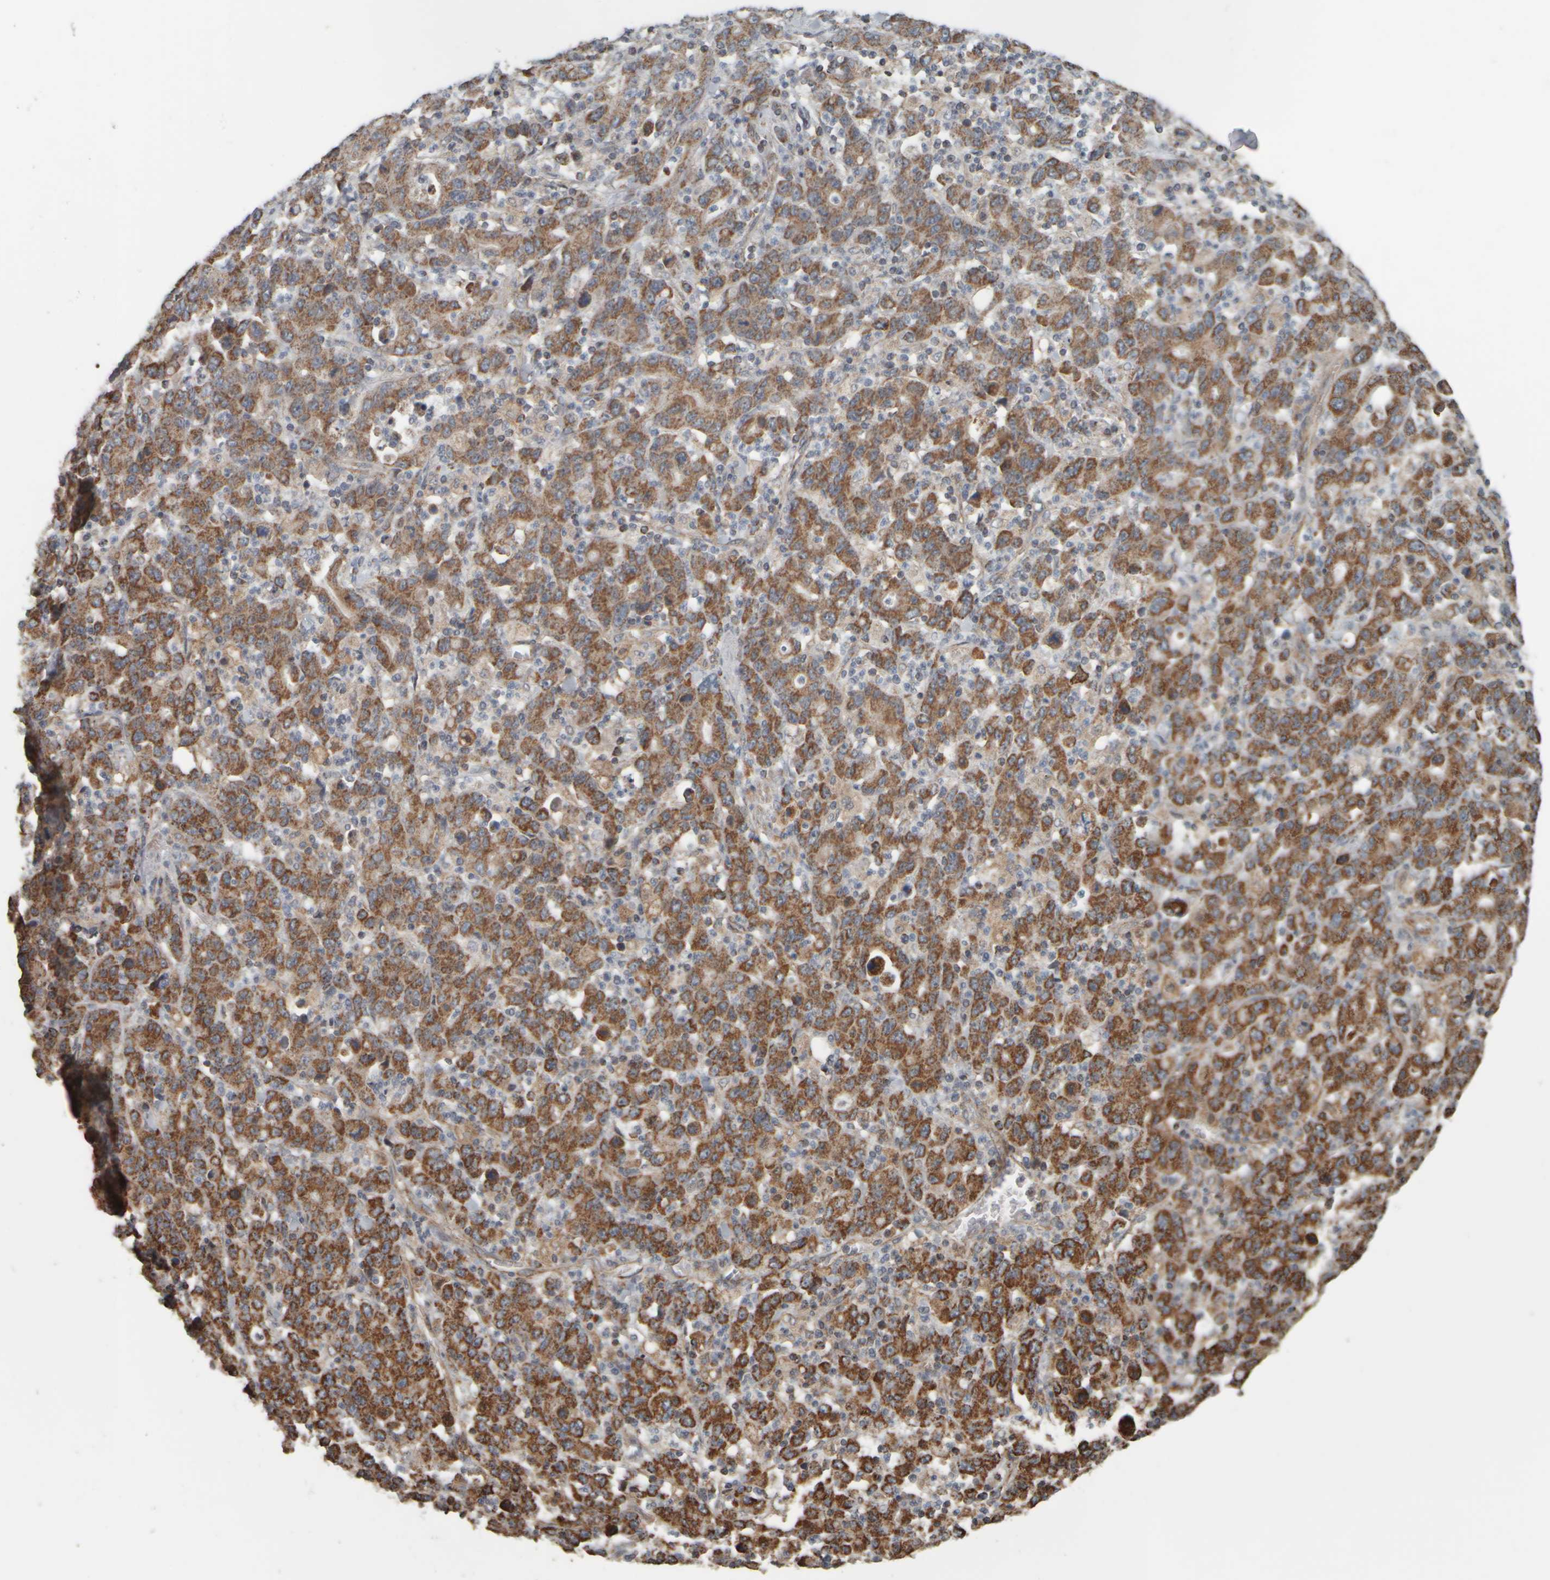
{"staining": {"intensity": "moderate", "quantity": ">75%", "location": "cytoplasmic/membranous"}, "tissue": "stomach cancer", "cell_type": "Tumor cells", "image_type": "cancer", "snomed": [{"axis": "morphology", "description": "Adenocarcinoma, NOS"}, {"axis": "topography", "description": "Stomach, upper"}], "caption": "DAB (3,3'-diaminobenzidine) immunohistochemical staining of human stomach cancer reveals moderate cytoplasmic/membranous protein expression in approximately >75% of tumor cells. Nuclei are stained in blue.", "gene": "APBB2", "patient": {"sex": "male", "age": 69}}